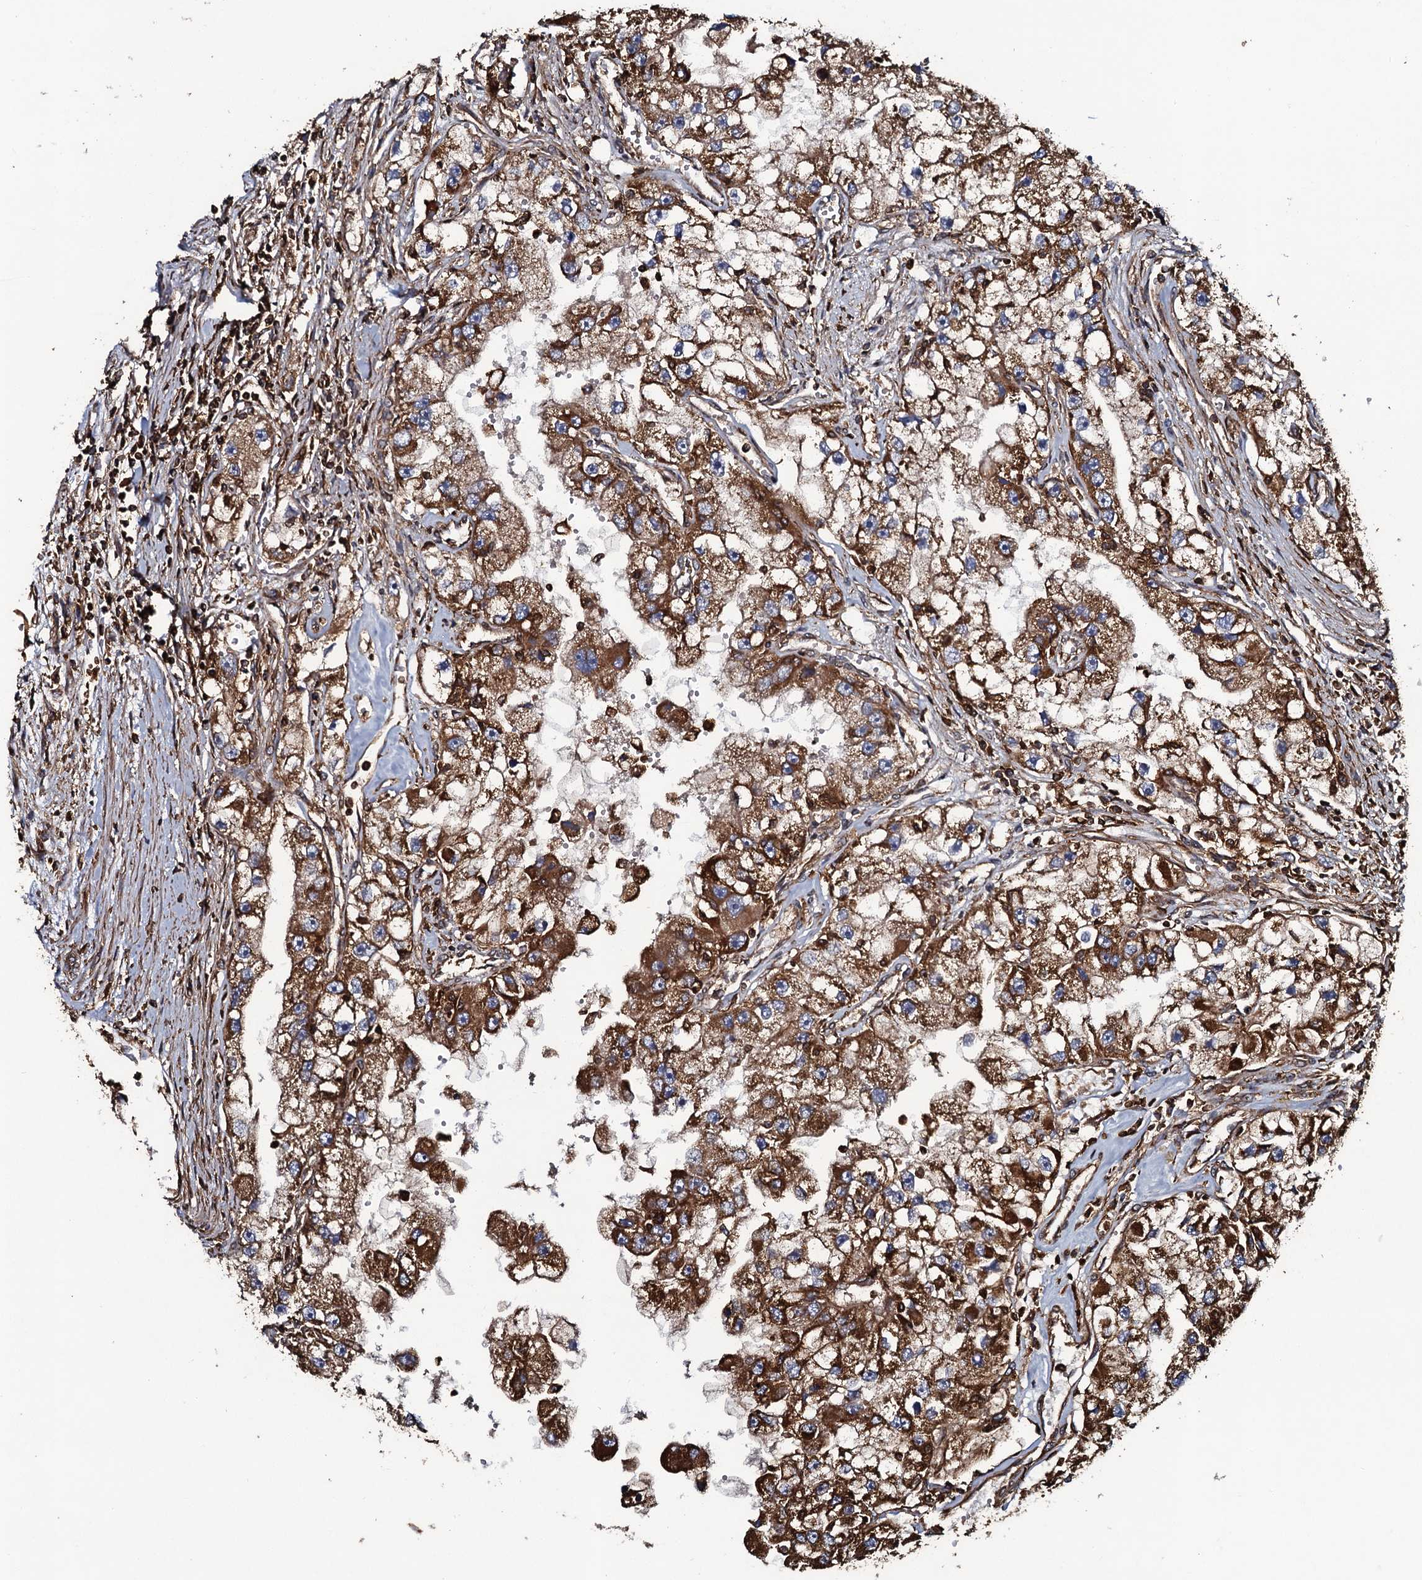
{"staining": {"intensity": "strong", "quantity": ">75%", "location": "cytoplasmic/membranous"}, "tissue": "renal cancer", "cell_type": "Tumor cells", "image_type": "cancer", "snomed": [{"axis": "morphology", "description": "Adenocarcinoma, NOS"}, {"axis": "topography", "description": "Kidney"}], "caption": "The micrograph shows staining of adenocarcinoma (renal), revealing strong cytoplasmic/membranous protein staining (brown color) within tumor cells.", "gene": "VWA8", "patient": {"sex": "male", "age": 63}}